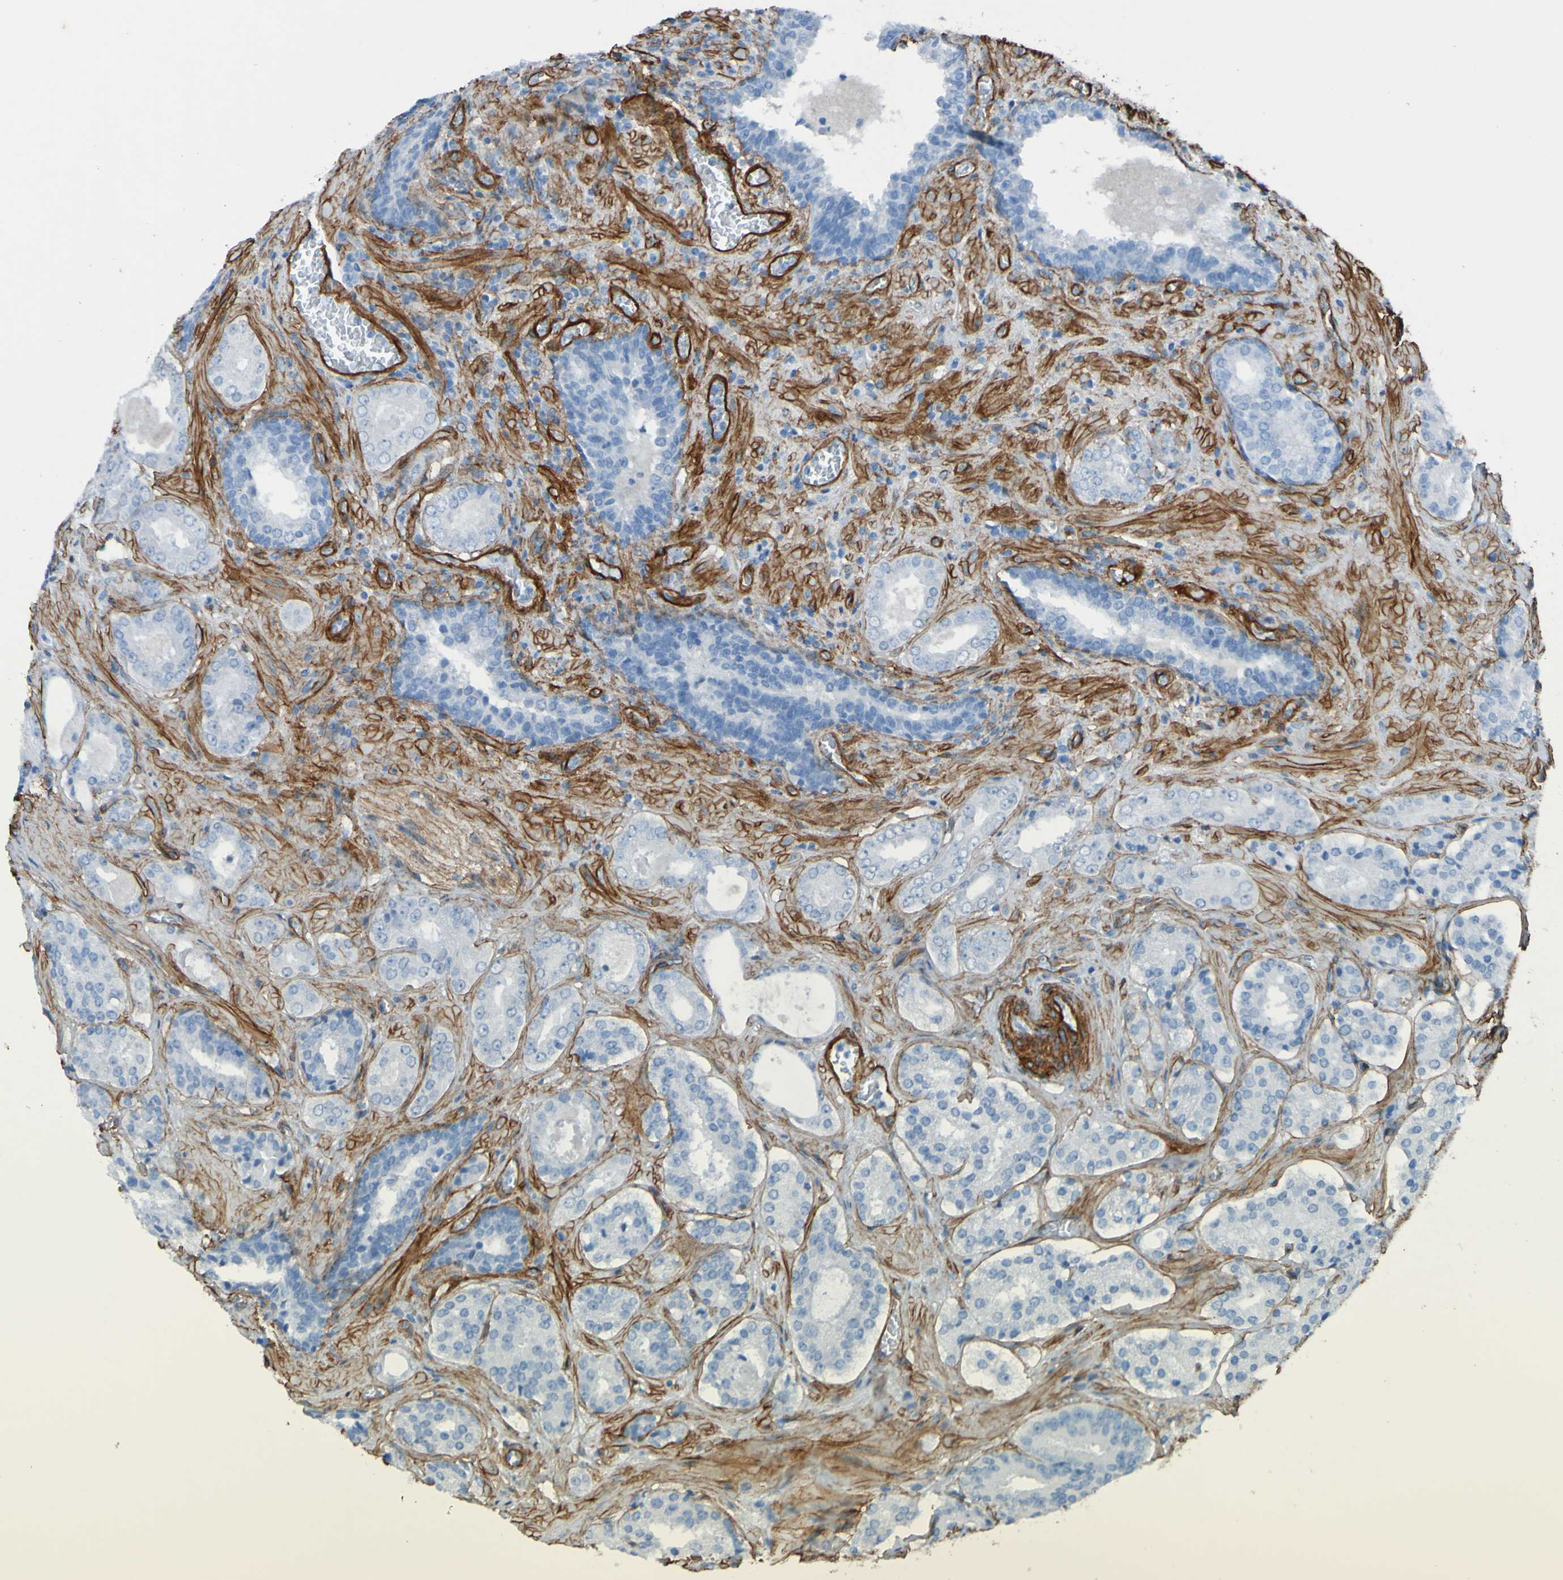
{"staining": {"intensity": "negative", "quantity": "none", "location": "none"}, "tissue": "prostate cancer", "cell_type": "Tumor cells", "image_type": "cancer", "snomed": [{"axis": "morphology", "description": "Adenocarcinoma, High grade"}, {"axis": "topography", "description": "Prostate"}], "caption": "Immunohistochemistry (IHC) image of prostate adenocarcinoma (high-grade) stained for a protein (brown), which demonstrates no positivity in tumor cells.", "gene": "COL4A2", "patient": {"sex": "male", "age": 60}}